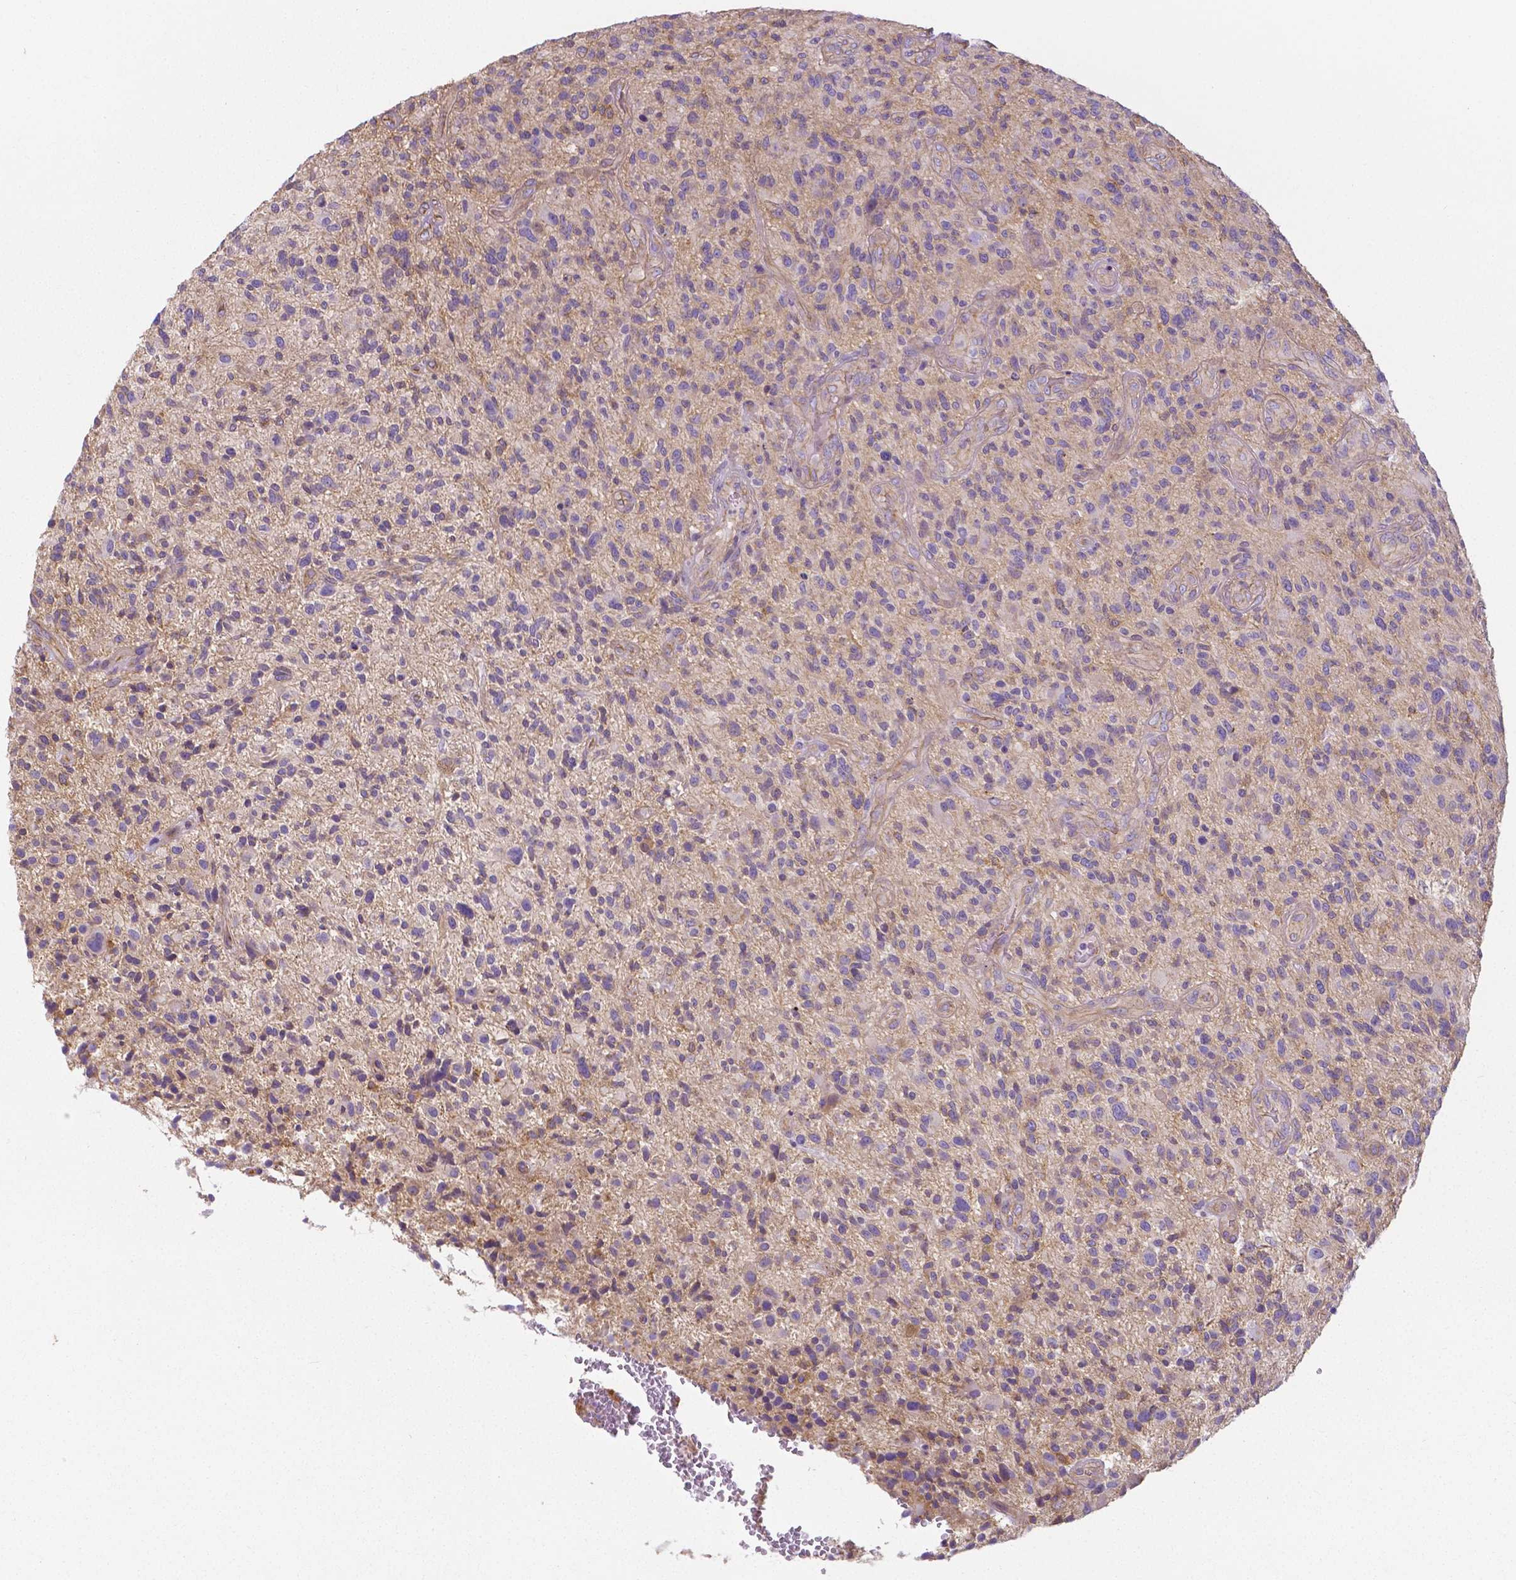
{"staining": {"intensity": "negative", "quantity": "none", "location": "none"}, "tissue": "glioma", "cell_type": "Tumor cells", "image_type": "cancer", "snomed": [{"axis": "morphology", "description": "Glioma, malignant, High grade"}, {"axis": "topography", "description": "Brain"}], "caption": "High power microscopy micrograph of an immunohistochemistry (IHC) image of malignant glioma (high-grade), revealing no significant expression in tumor cells.", "gene": "CRMP1", "patient": {"sex": "male", "age": 47}}